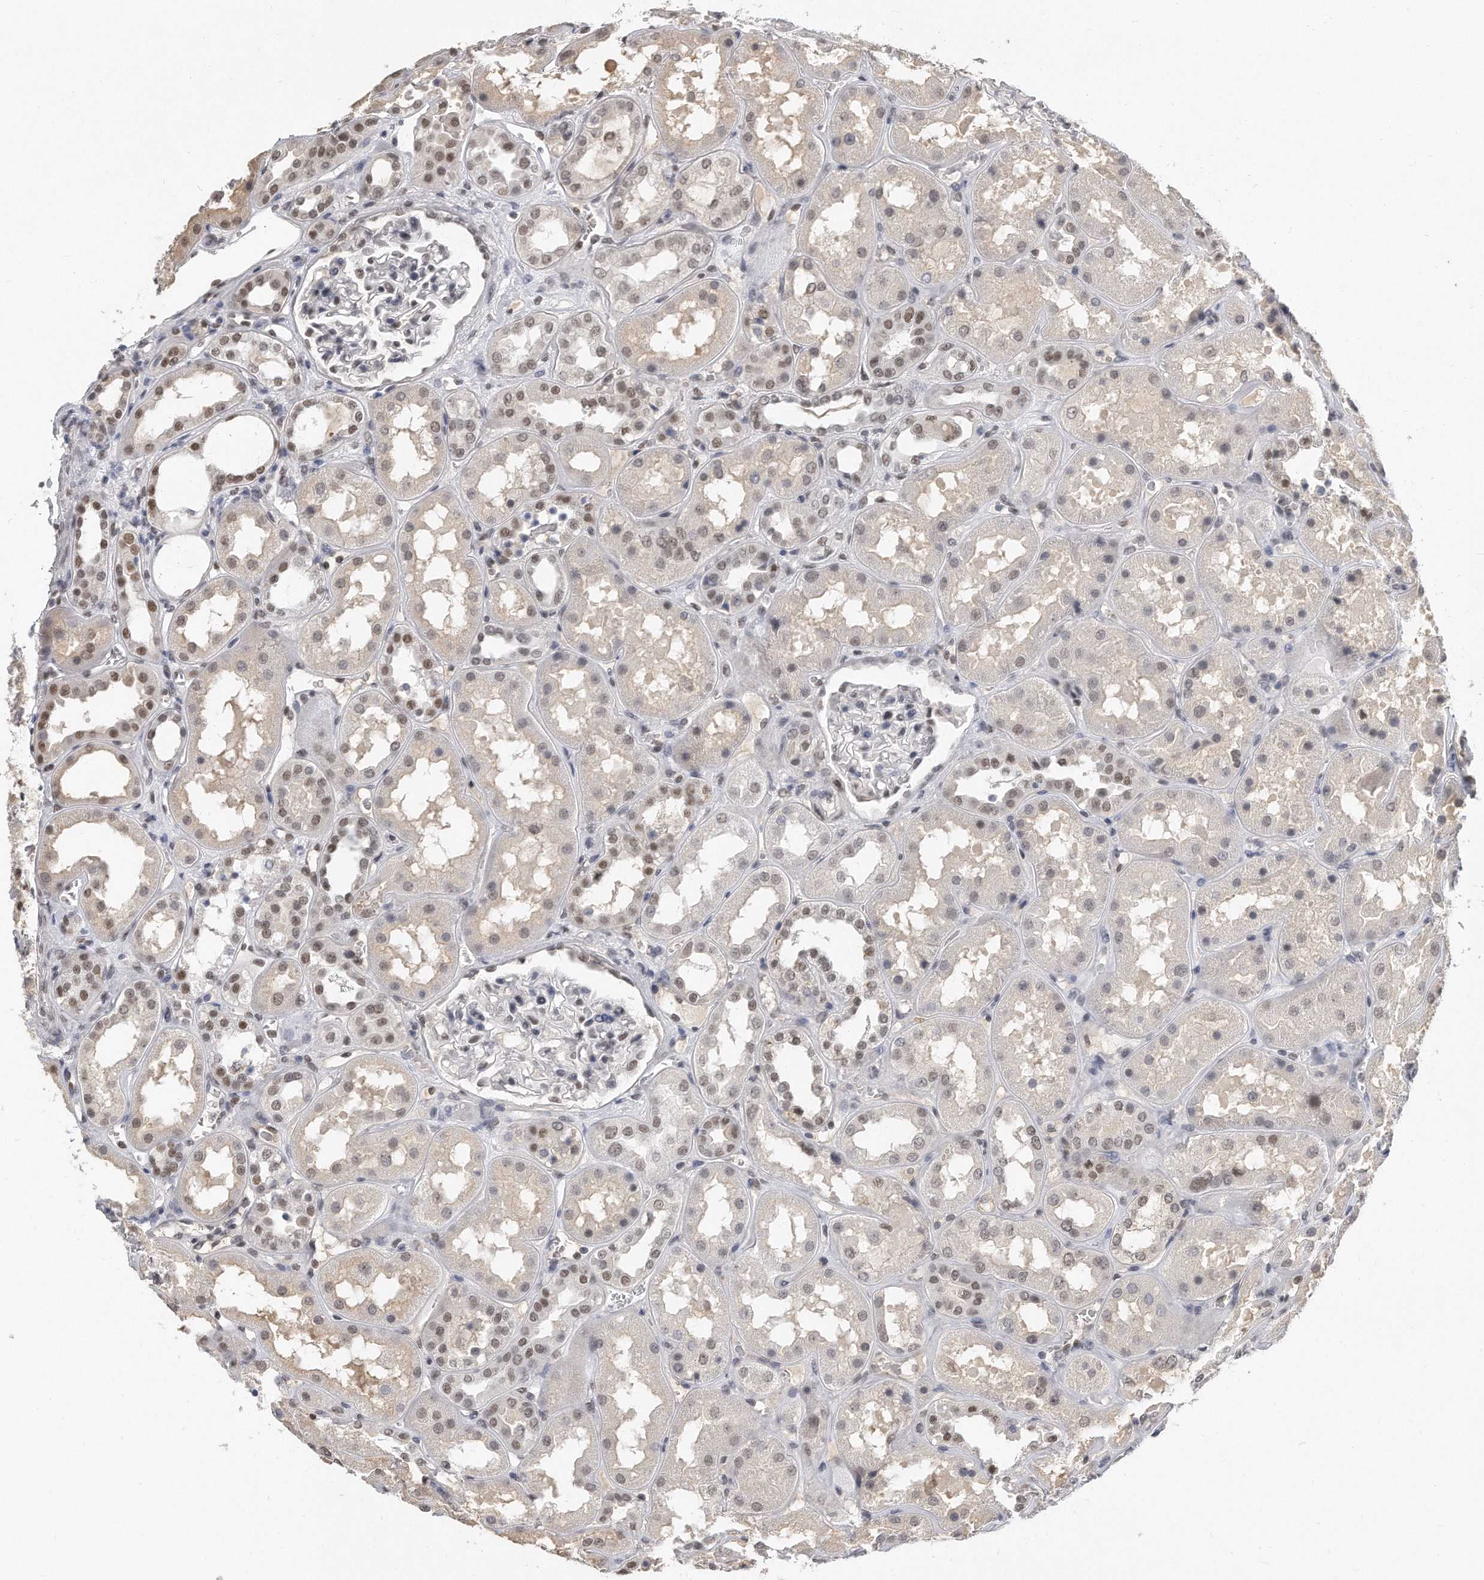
{"staining": {"intensity": "negative", "quantity": "none", "location": "none"}, "tissue": "kidney", "cell_type": "Cells in glomeruli", "image_type": "normal", "snomed": [{"axis": "morphology", "description": "Normal tissue, NOS"}, {"axis": "topography", "description": "Kidney"}], "caption": "The immunohistochemistry photomicrograph has no significant expression in cells in glomeruli of kidney. Nuclei are stained in blue.", "gene": "CTBP2", "patient": {"sex": "male", "age": 70}}